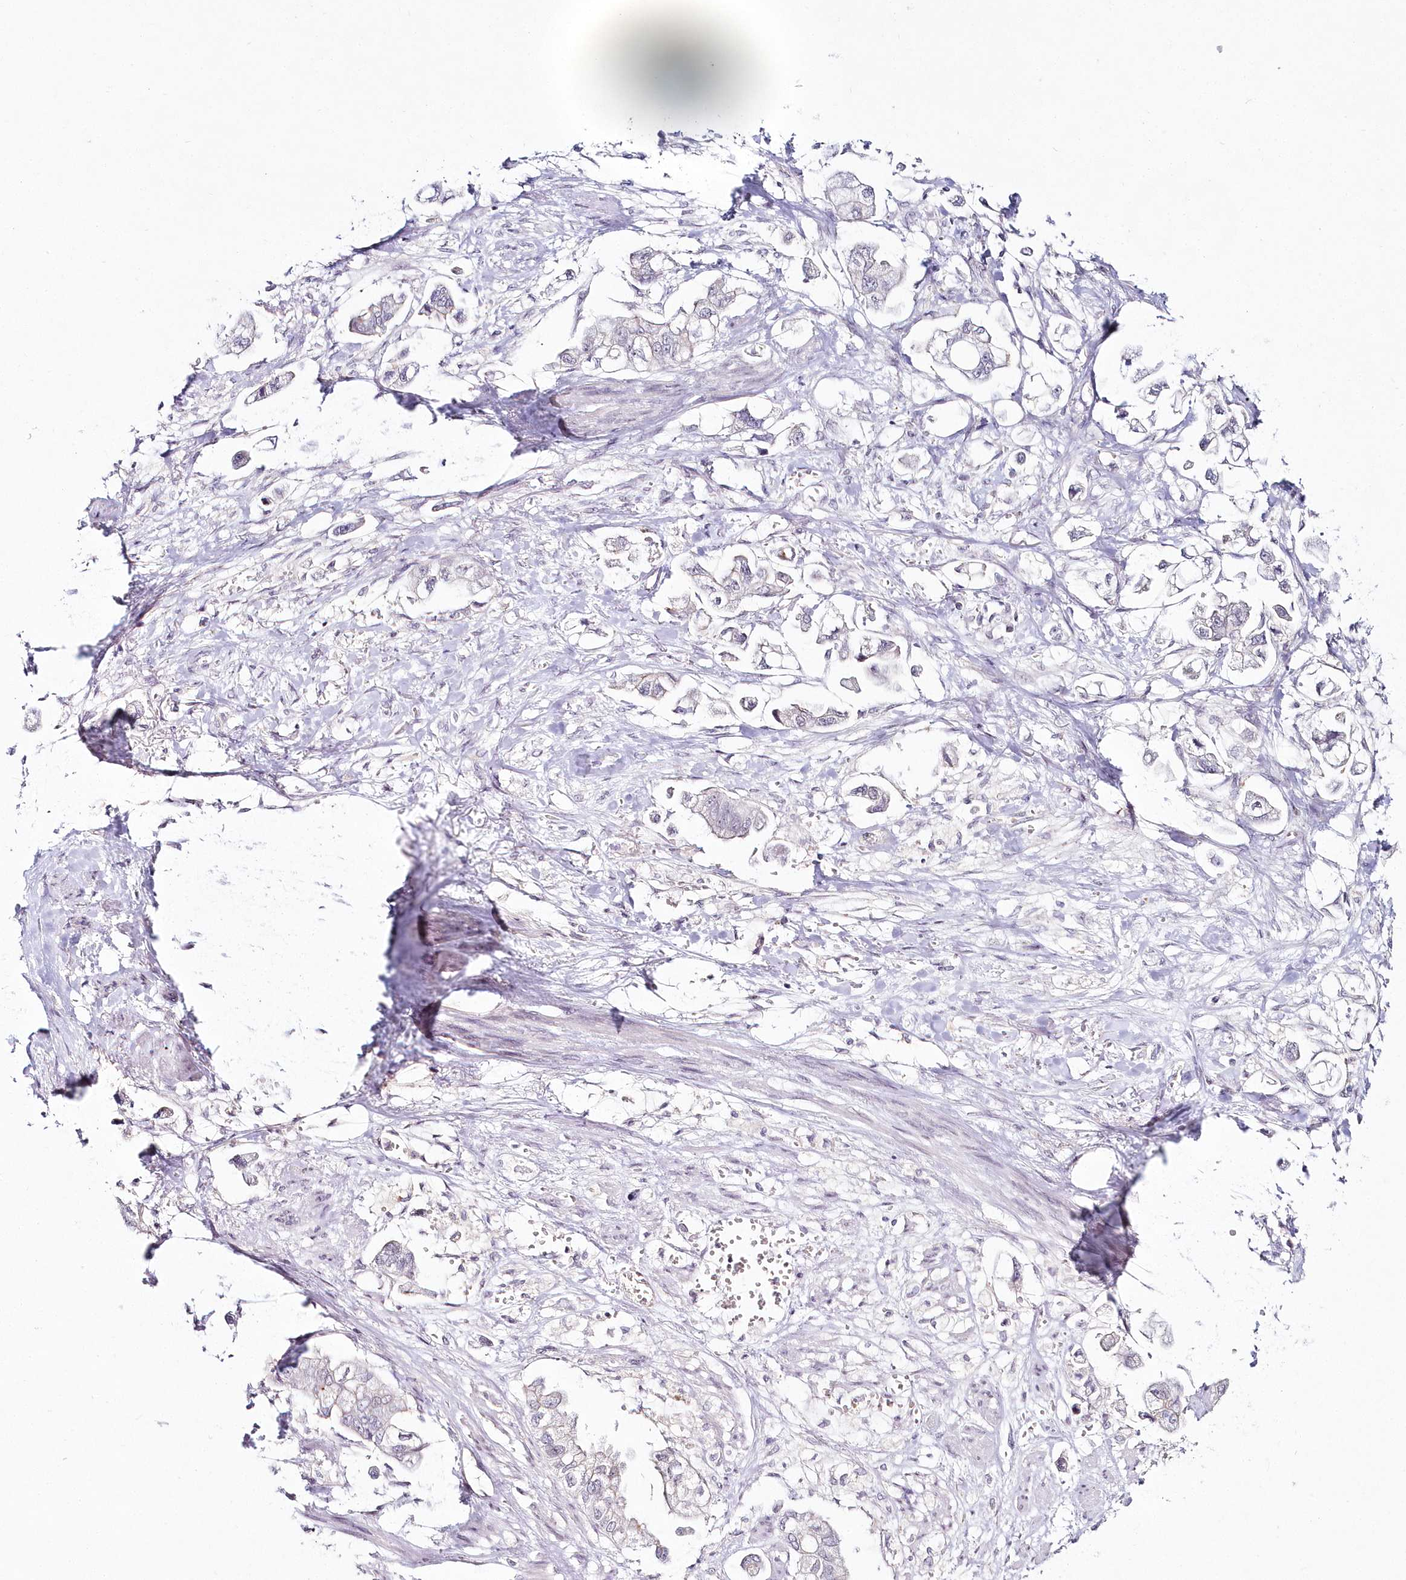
{"staining": {"intensity": "negative", "quantity": "none", "location": "none"}, "tissue": "stomach cancer", "cell_type": "Tumor cells", "image_type": "cancer", "snomed": [{"axis": "morphology", "description": "Adenocarcinoma, NOS"}, {"axis": "topography", "description": "Stomach"}], "caption": "The micrograph displays no significant staining in tumor cells of adenocarcinoma (stomach).", "gene": "HYCC2", "patient": {"sex": "male", "age": 62}}